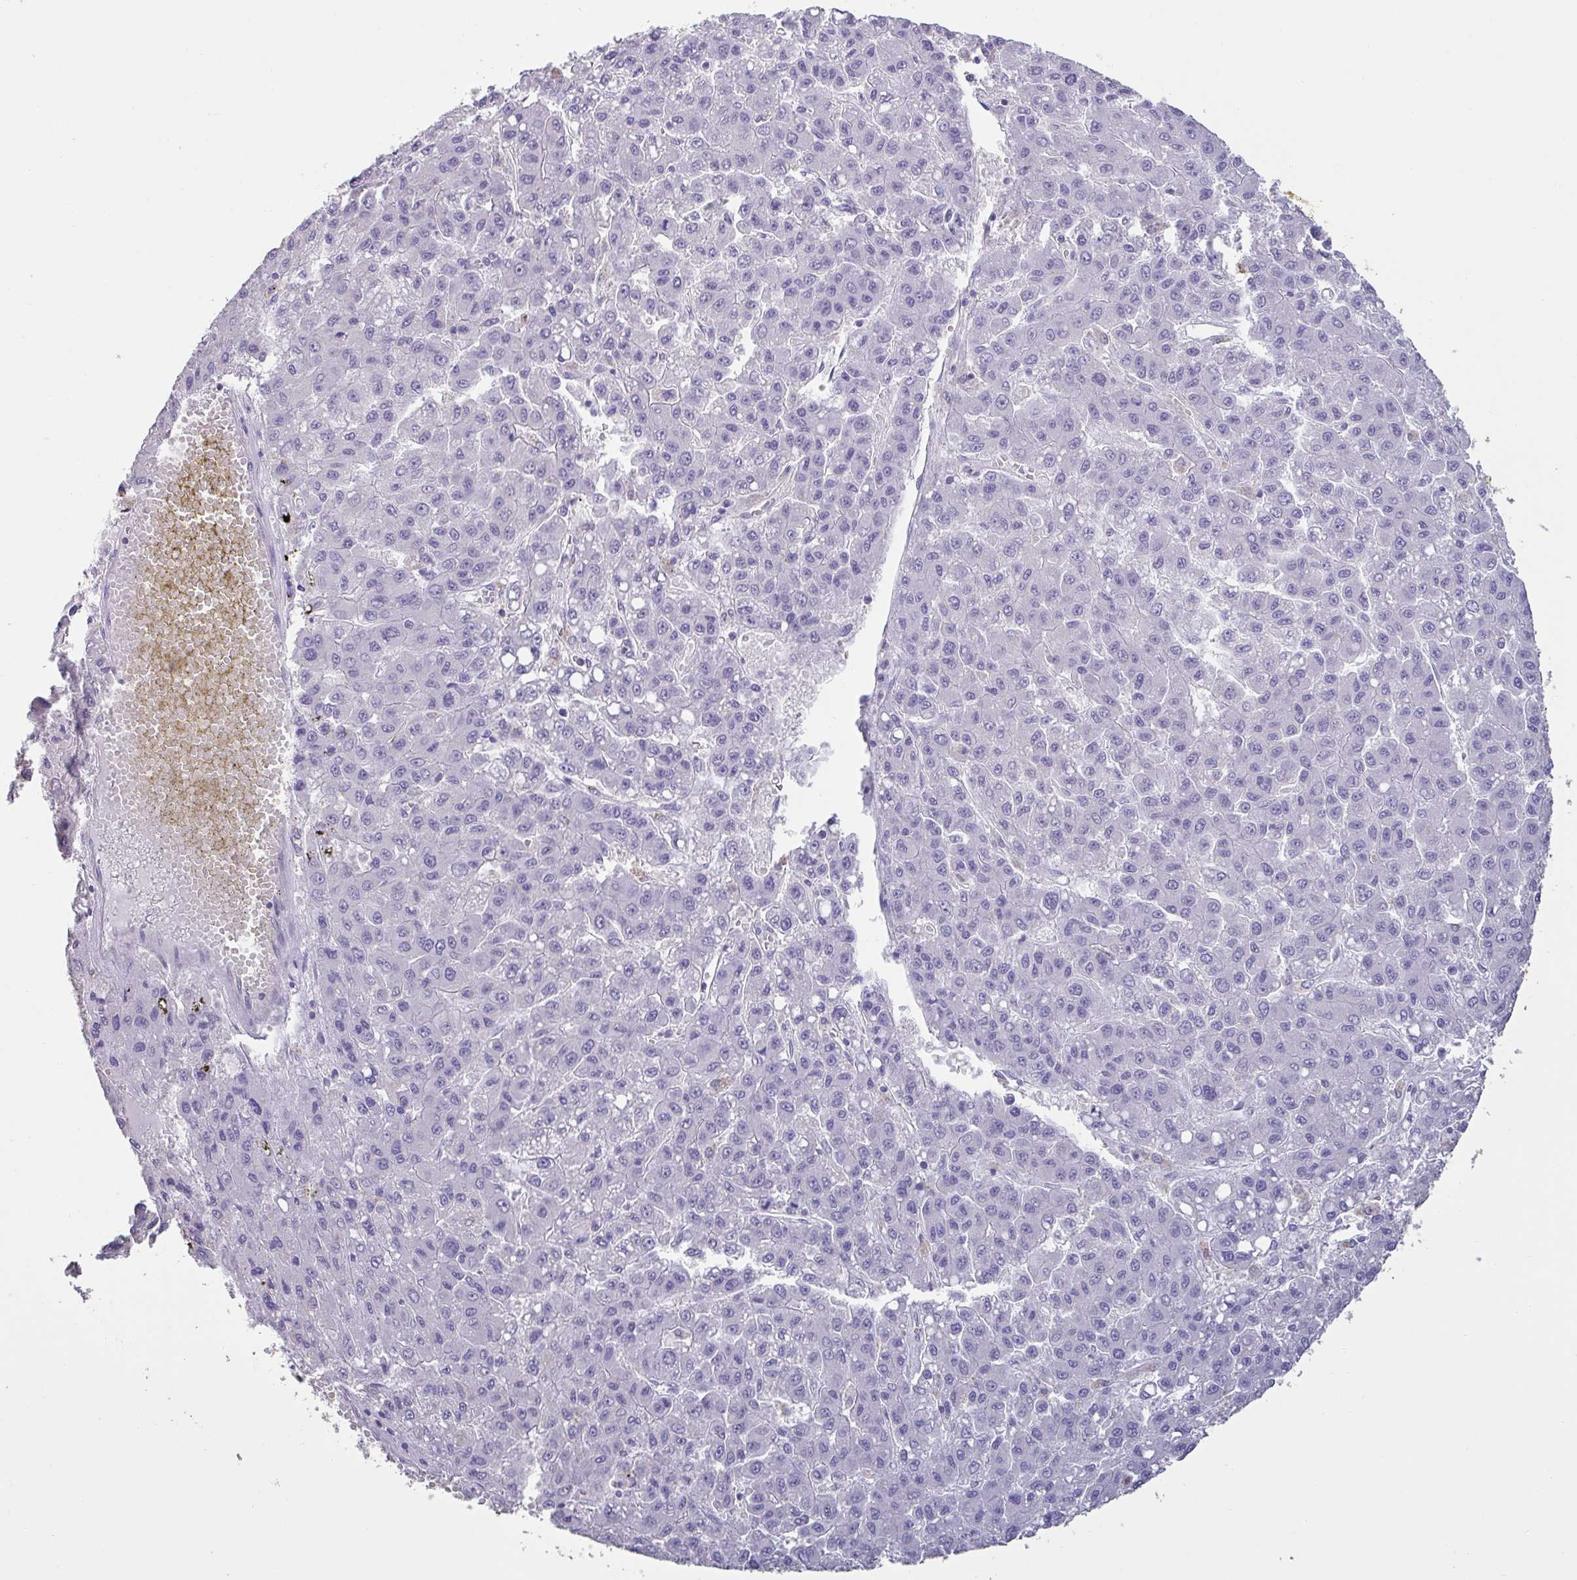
{"staining": {"intensity": "negative", "quantity": "none", "location": "none"}, "tissue": "liver cancer", "cell_type": "Tumor cells", "image_type": "cancer", "snomed": [{"axis": "morphology", "description": "Carcinoma, Hepatocellular, NOS"}, {"axis": "topography", "description": "Liver"}], "caption": "The micrograph displays no staining of tumor cells in liver cancer (hepatocellular carcinoma). (Brightfield microscopy of DAB (3,3'-diaminobenzidine) IHC at high magnification).", "gene": "CHMP5", "patient": {"sex": "male", "age": 70}}